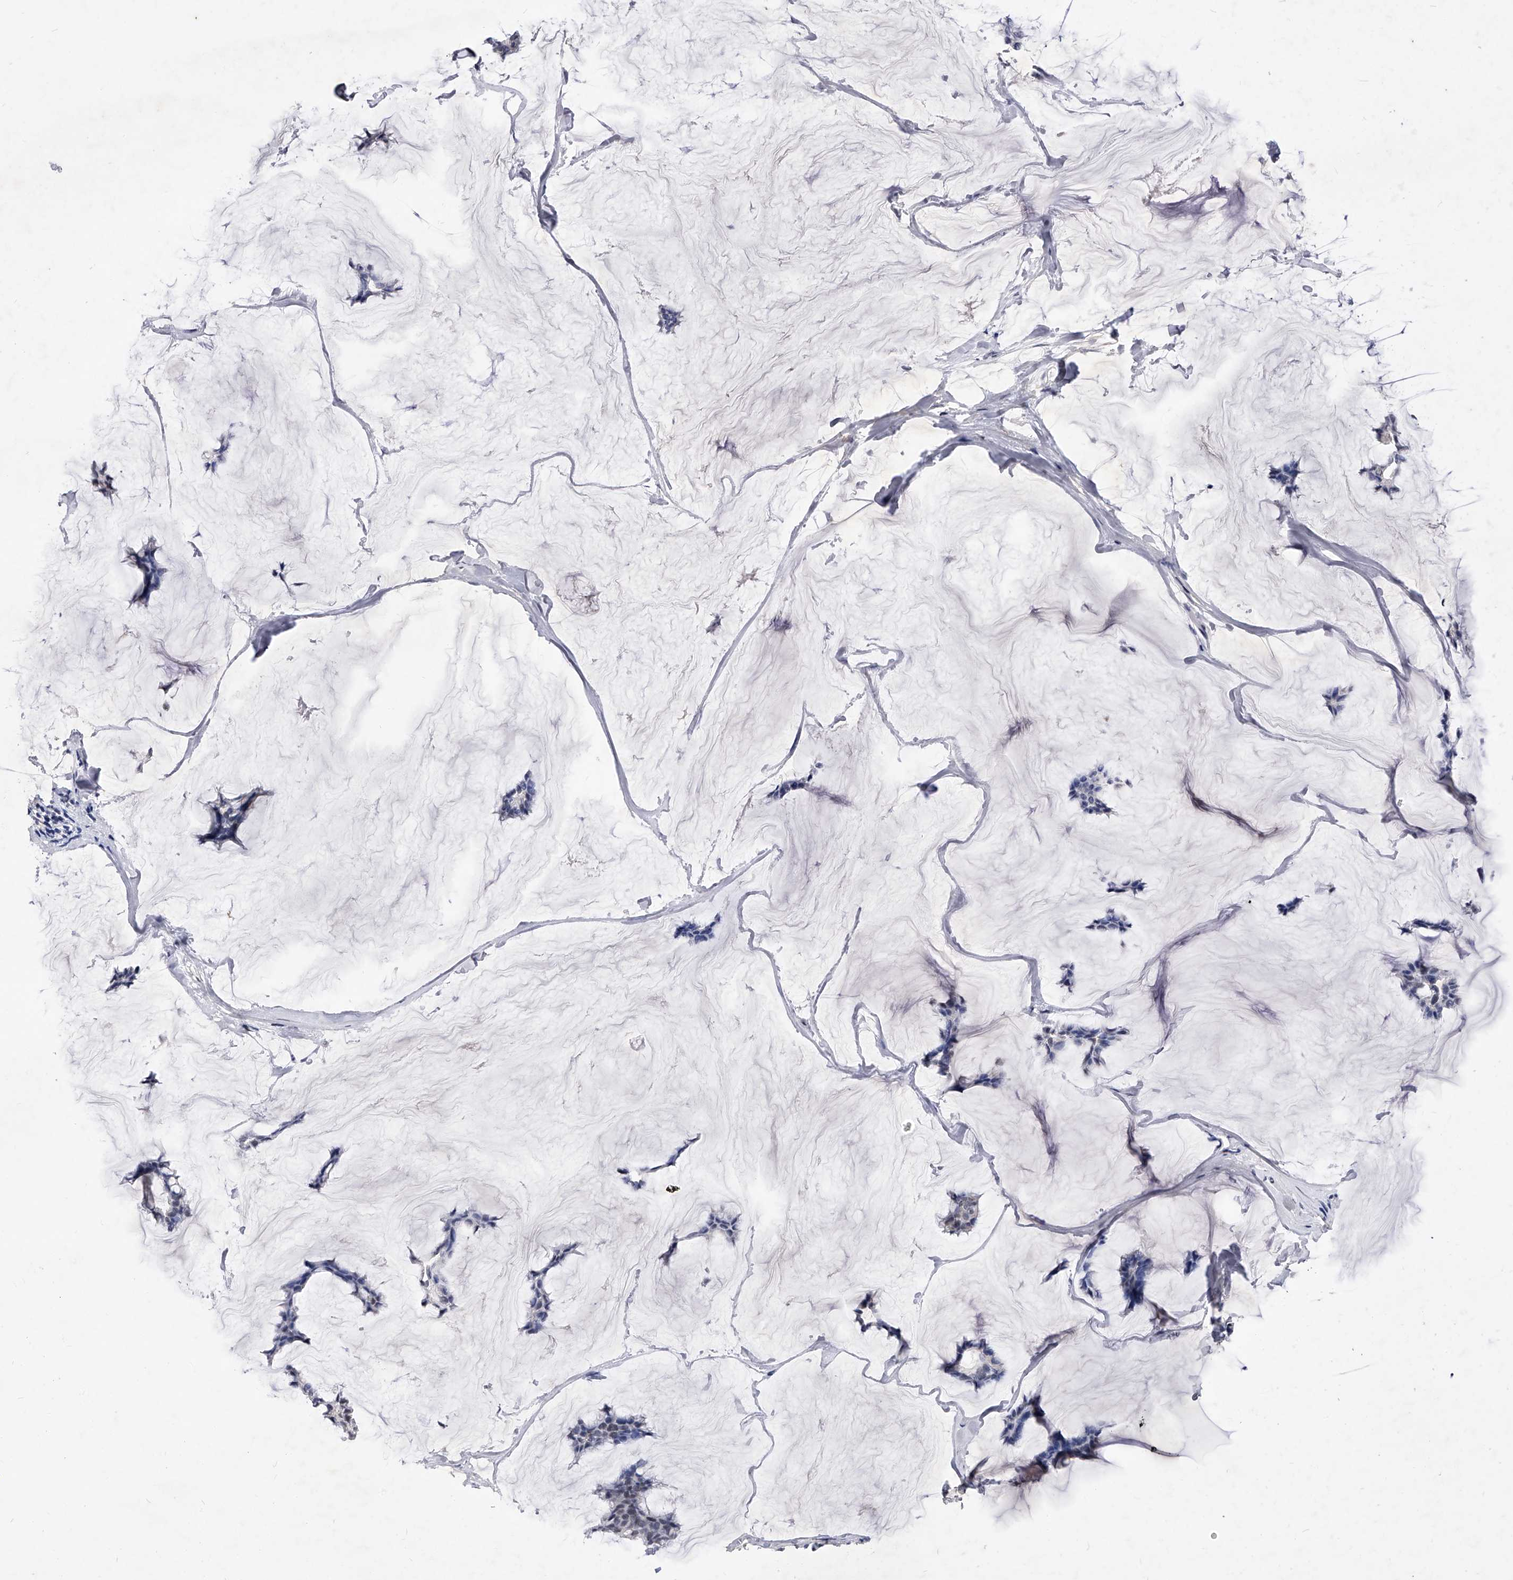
{"staining": {"intensity": "negative", "quantity": "none", "location": "none"}, "tissue": "breast cancer", "cell_type": "Tumor cells", "image_type": "cancer", "snomed": [{"axis": "morphology", "description": "Duct carcinoma"}, {"axis": "topography", "description": "Breast"}], "caption": "High power microscopy histopathology image of an immunohistochemistry histopathology image of intraductal carcinoma (breast), revealing no significant staining in tumor cells.", "gene": "ZNF529", "patient": {"sex": "female", "age": 93}}